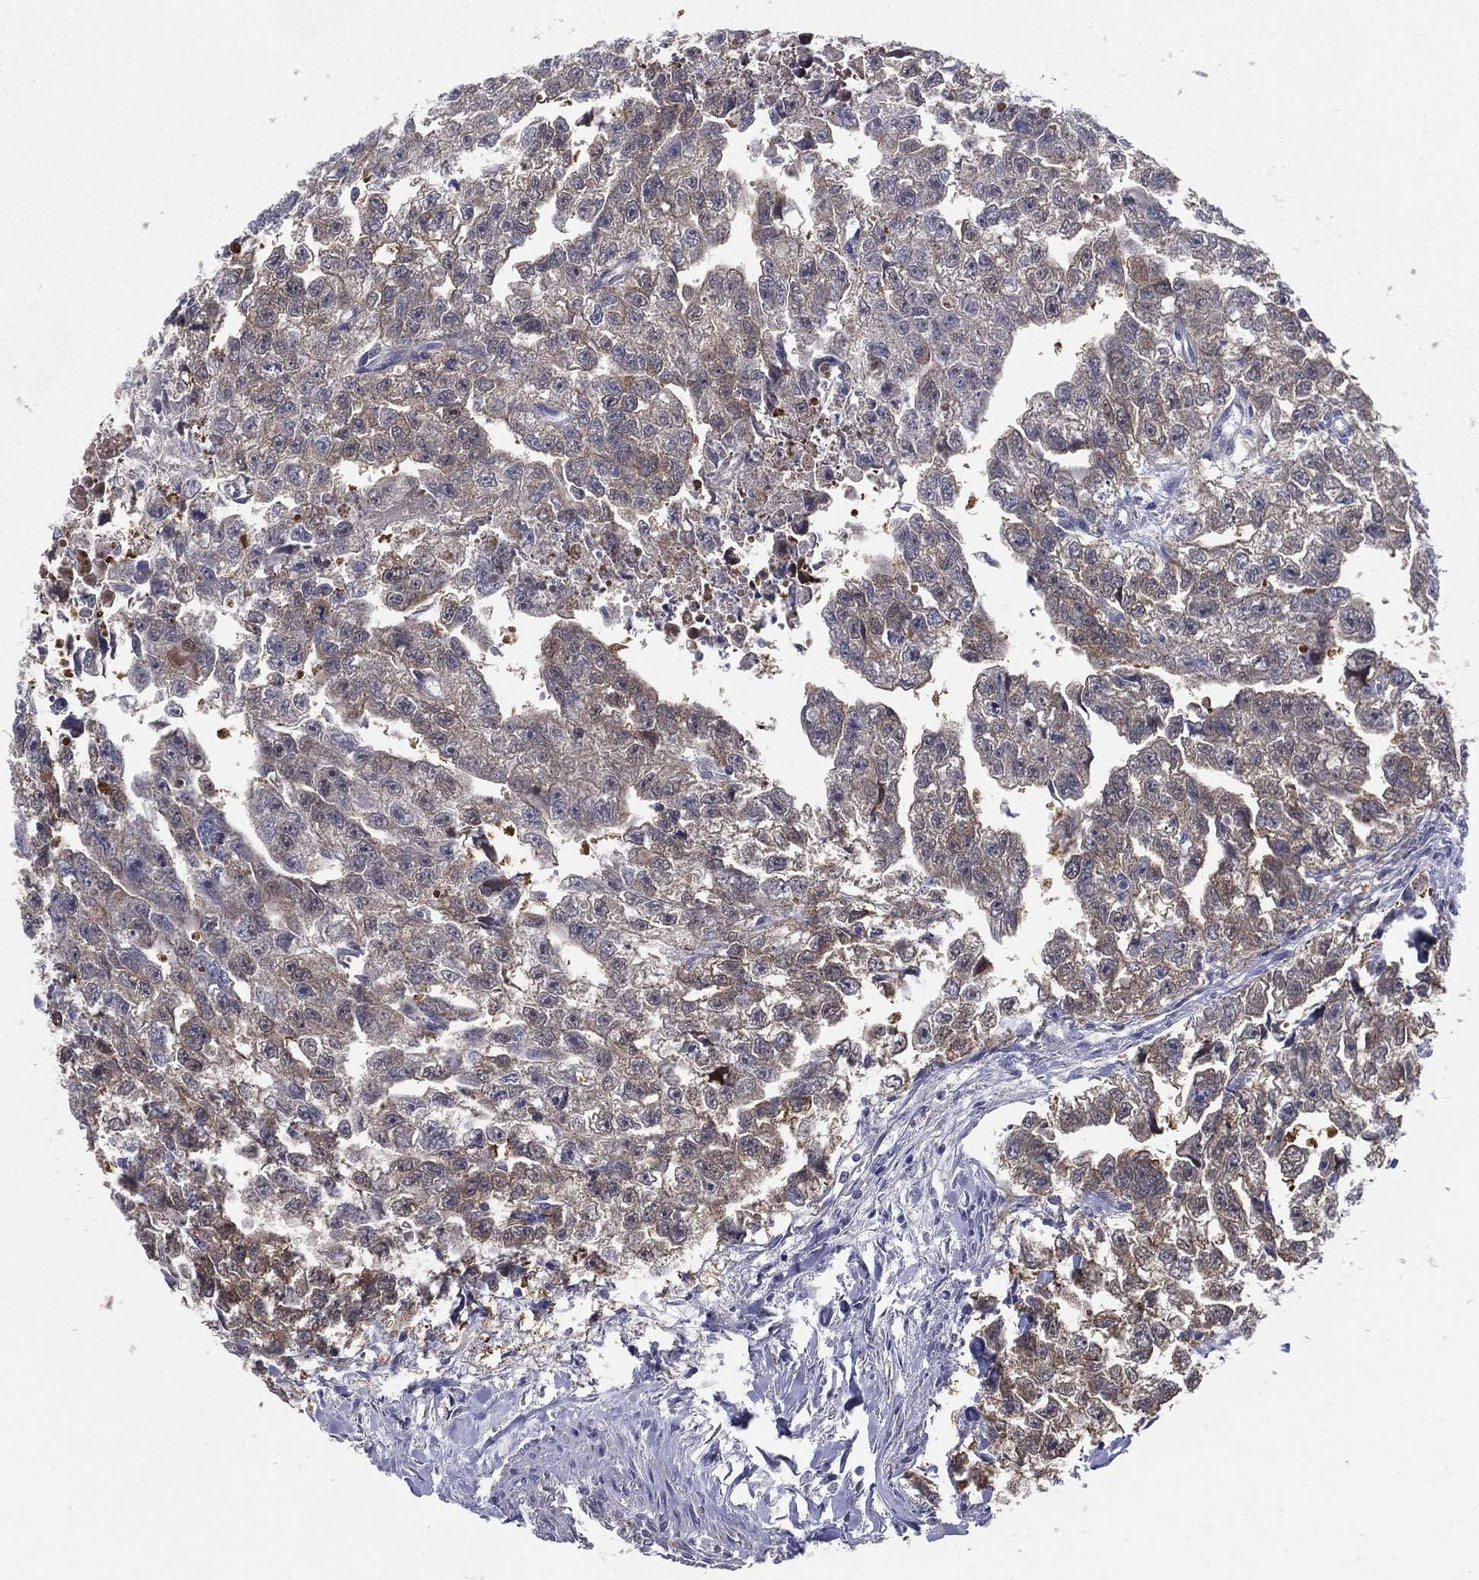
{"staining": {"intensity": "moderate", "quantity": "25%-75%", "location": "cytoplasmic/membranous"}, "tissue": "testis cancer", "cell_type": "Tumor cells", "image_type": "cancer", "snomed": [{"axis": "morphology", "description": "Carcinoma, Embryonal, NOS"}, {"axis": "morphology", "description": "Teratoma, malignant, NOS"}, {"axis": "topography", "description": "Testis"}], "caption": "Moderate cytoplasmic/membranous protein positivity is appreciated in approximately 25%-75% of tumor cells in testis cancer (teratoma (malignant)). (Brightfield microscopy of DAB IHC at high magnification).", "gene": "POMZP3", "patient": {"sex": "male", "age": 44}}